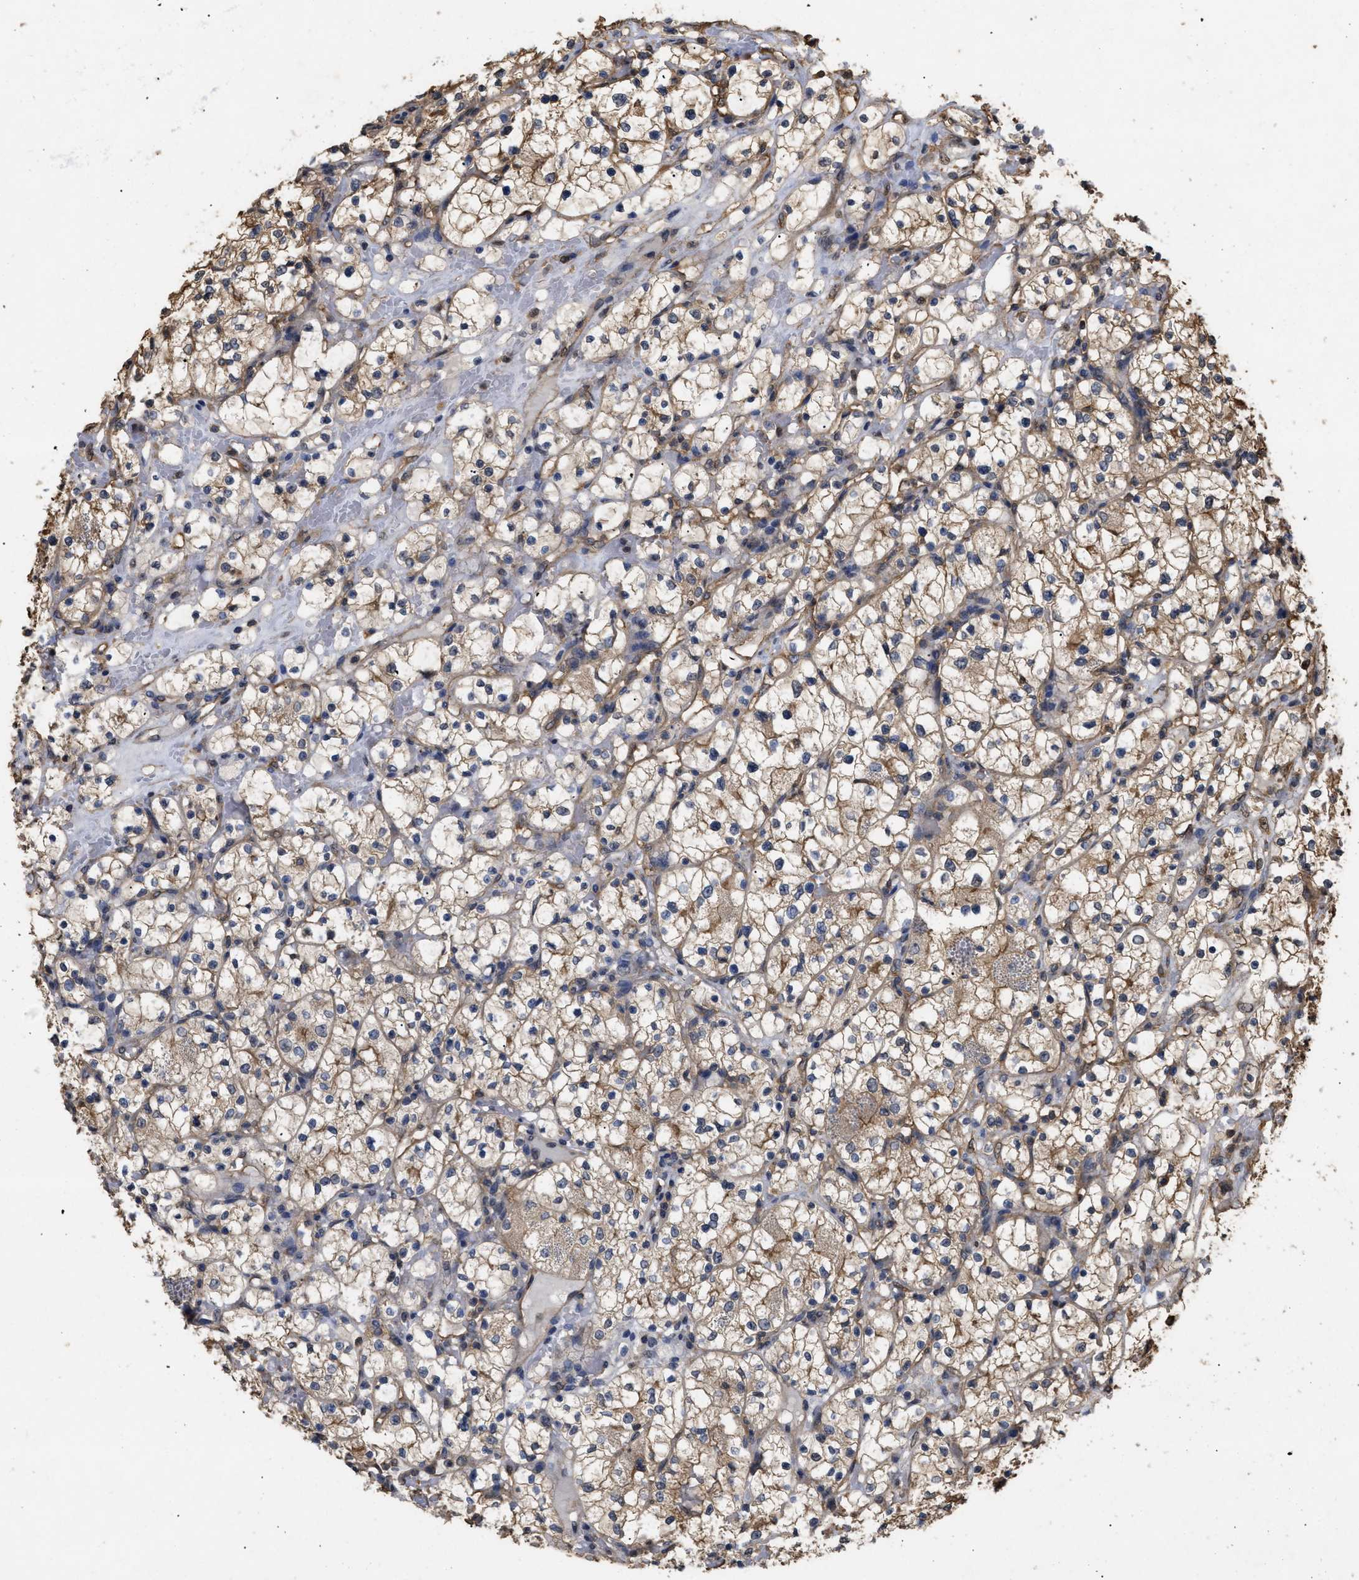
{"staining": {"intensity": "moderate", "quantity": ">75%", "location": "cytoplasmic/membranous"}, "tissue": "renal cancer", "cell_type": "Tumor cells", "image_type": "cancer", "snomed": [{"axis": "morphology", "description": "Adenocarcinoma, NOS"}, {"axis": "topography", "description": "Kidney"}], "caption": "Immunohistochemical staining of human renal cancer (adenocarcinoma) demonstrates medium levels of moderate cytoplasmic/membranous protein expression in about >75% of tumor cells.", "gene": "CALM1", "patient": {"sex": "female", "age": 60}}